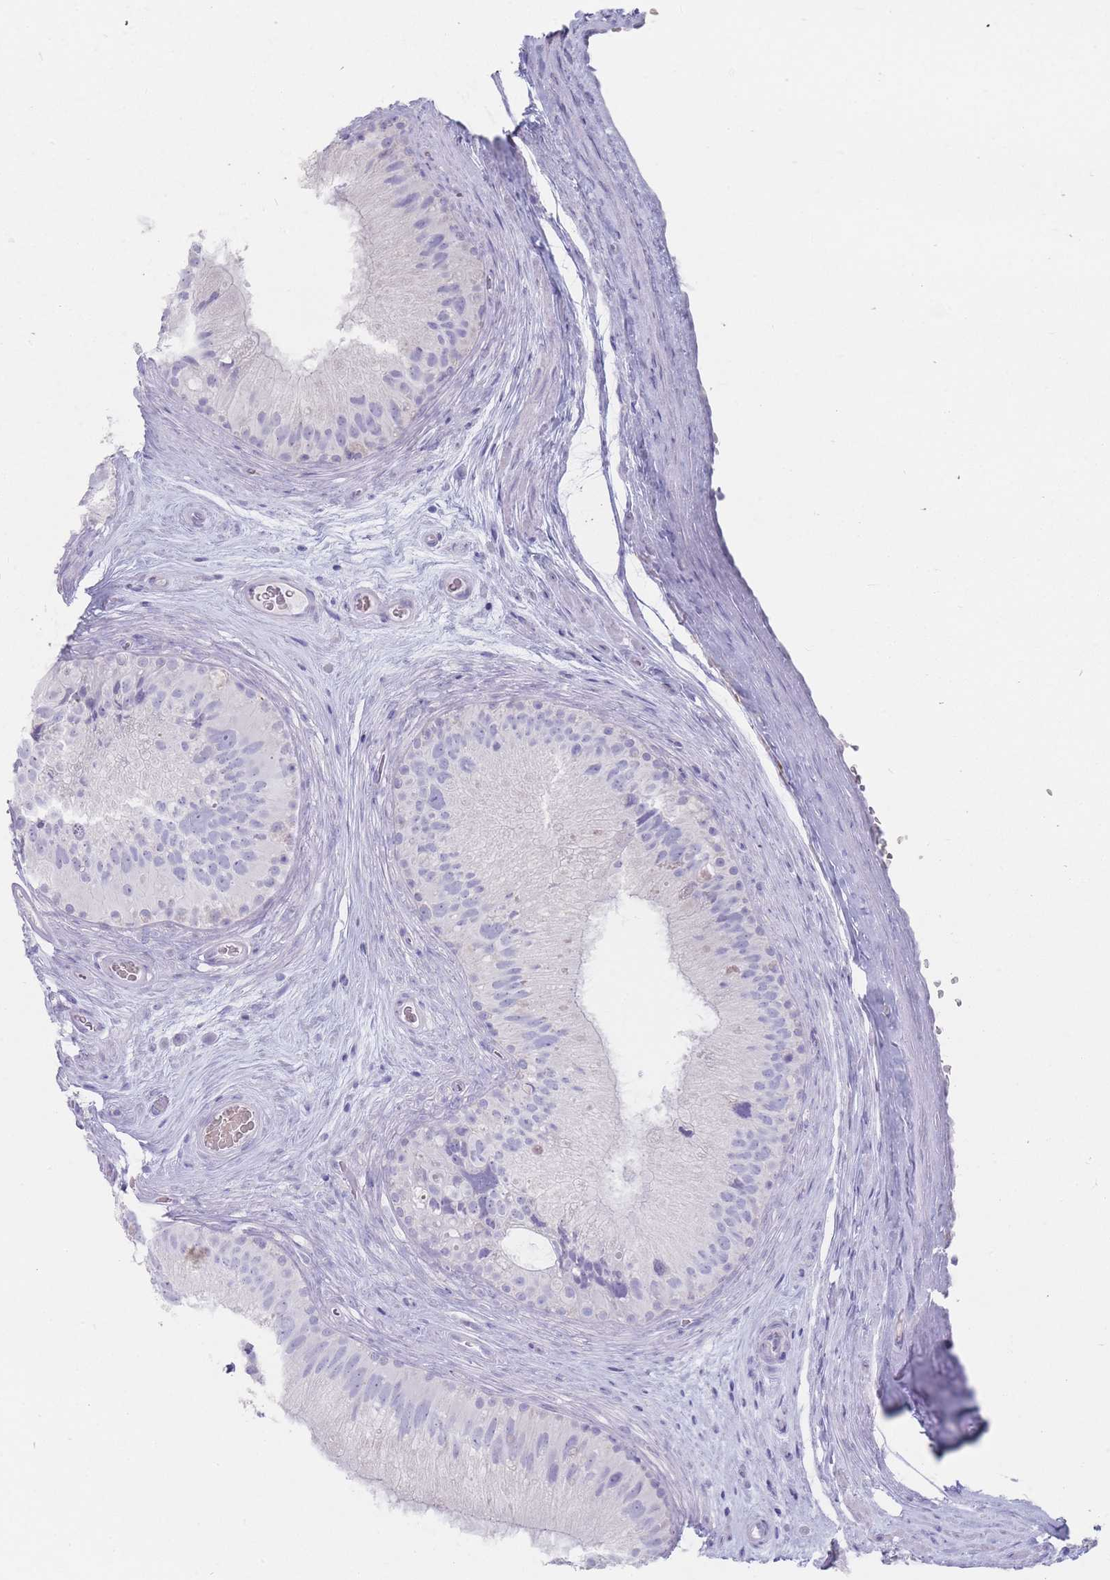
{"staining": {"intensity": "negative", "quantity": "none", "location": "none"}, "tissue": "epididymis", "cell_type": "Glandular cells", "image_type": "normal", "snomed": [{"axis": "morphology", "description": "Normal tissue, NOS"}, {"axis": "topography", "description": "Epididymis"}], "caption": "A photomicrograph of epididymis stained for a protein exhibits no brown staining in glandular cells.", "gene": "ENSG00000284931", "patient": {"sex": "male", "age": 50}}